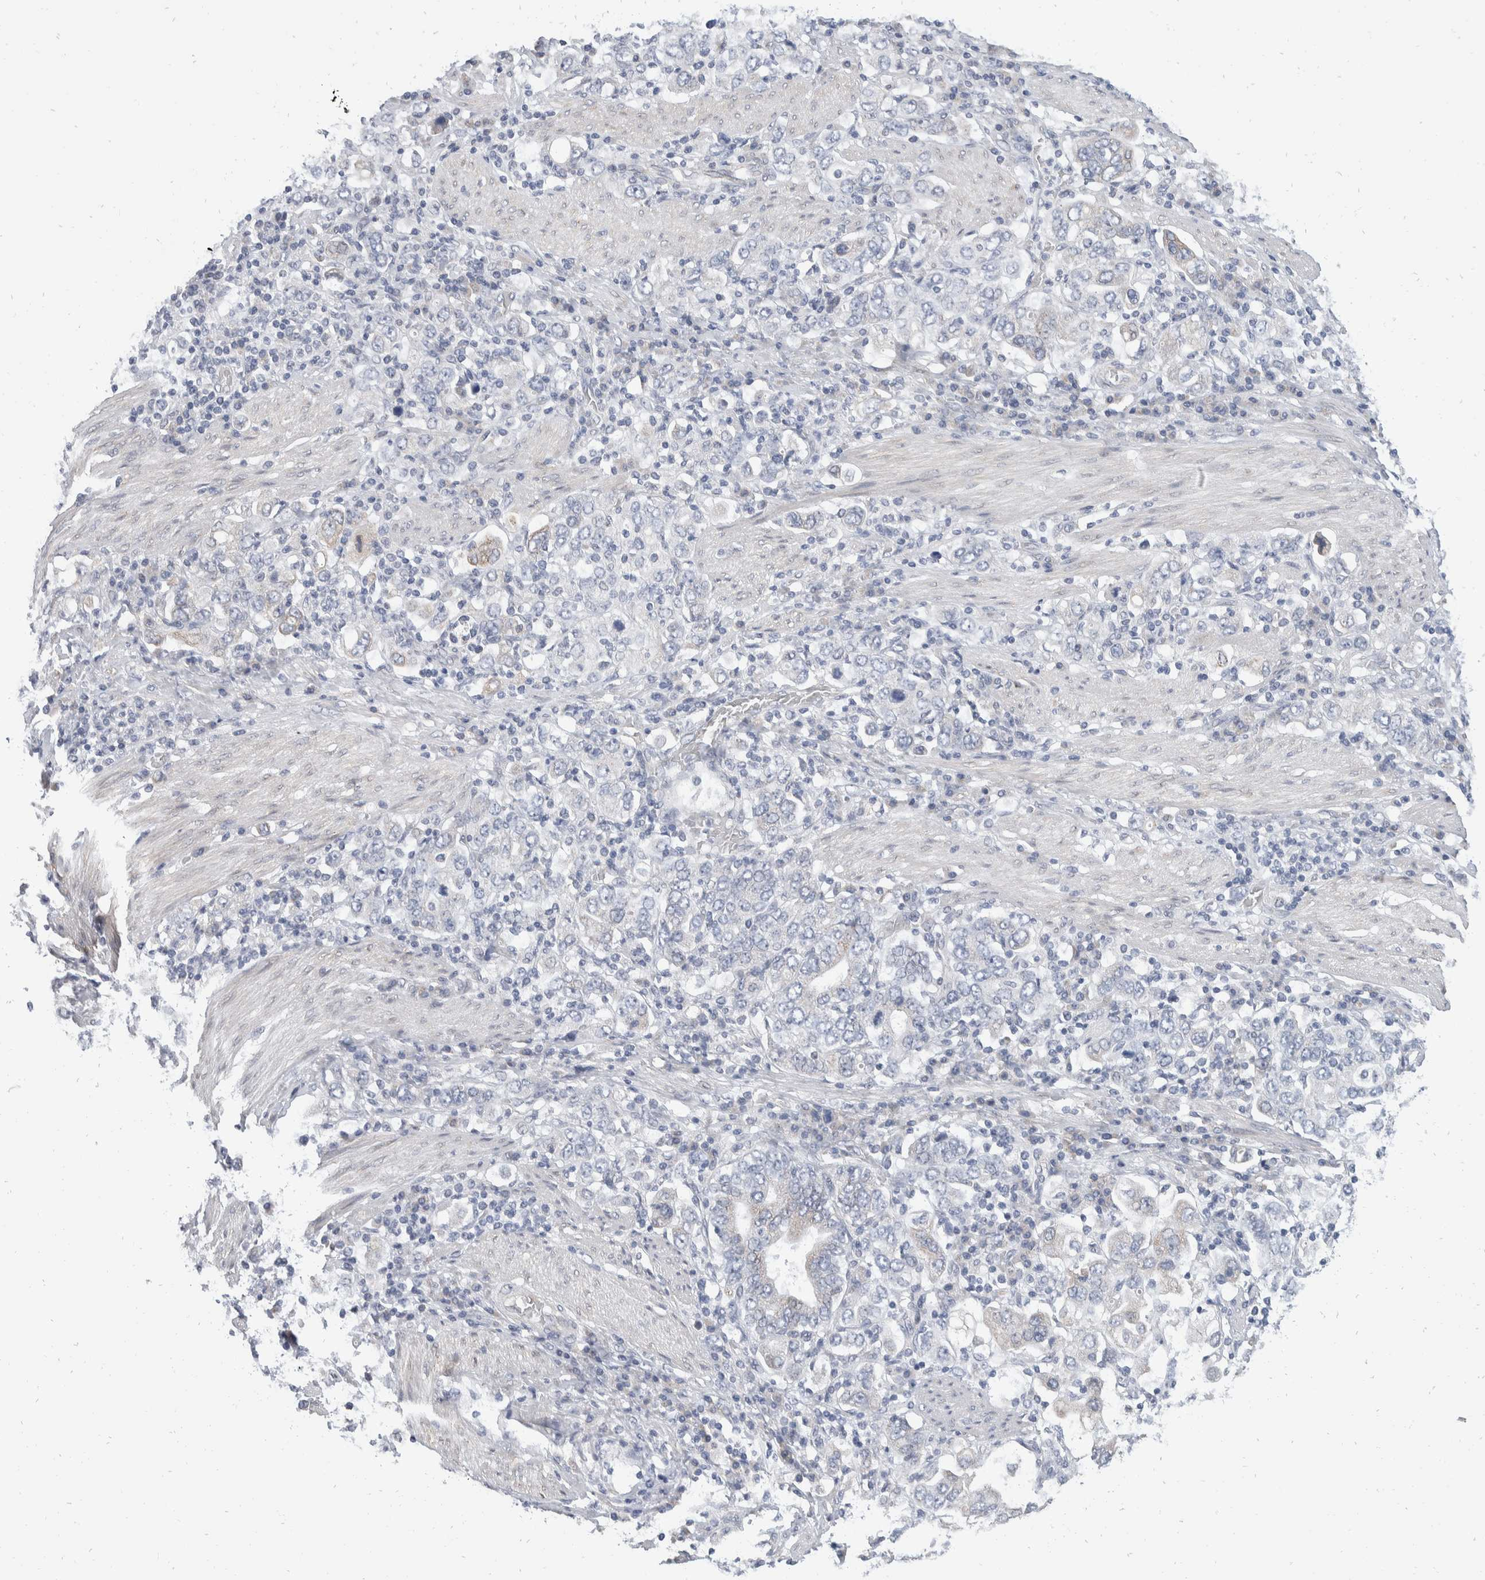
{"staining": {"intensity": "negative", "quantity": "none", "location": "none"}, "tissue": "stomach cancer", "cell_type": "Tumor cells", "image_type": "cancer", "snomed": [{"axis": "morphology", "description": "Adenocarcinoma, NOS"}, {"axis": "topography", "description": "Stomach, upper"}], "caption": "Immunohistochemistry (IHC) of human stomach cancer shows no positivity in tumor cells.", "gene": "TMEM245", "patient": {"sex": "male", "age": 62}}